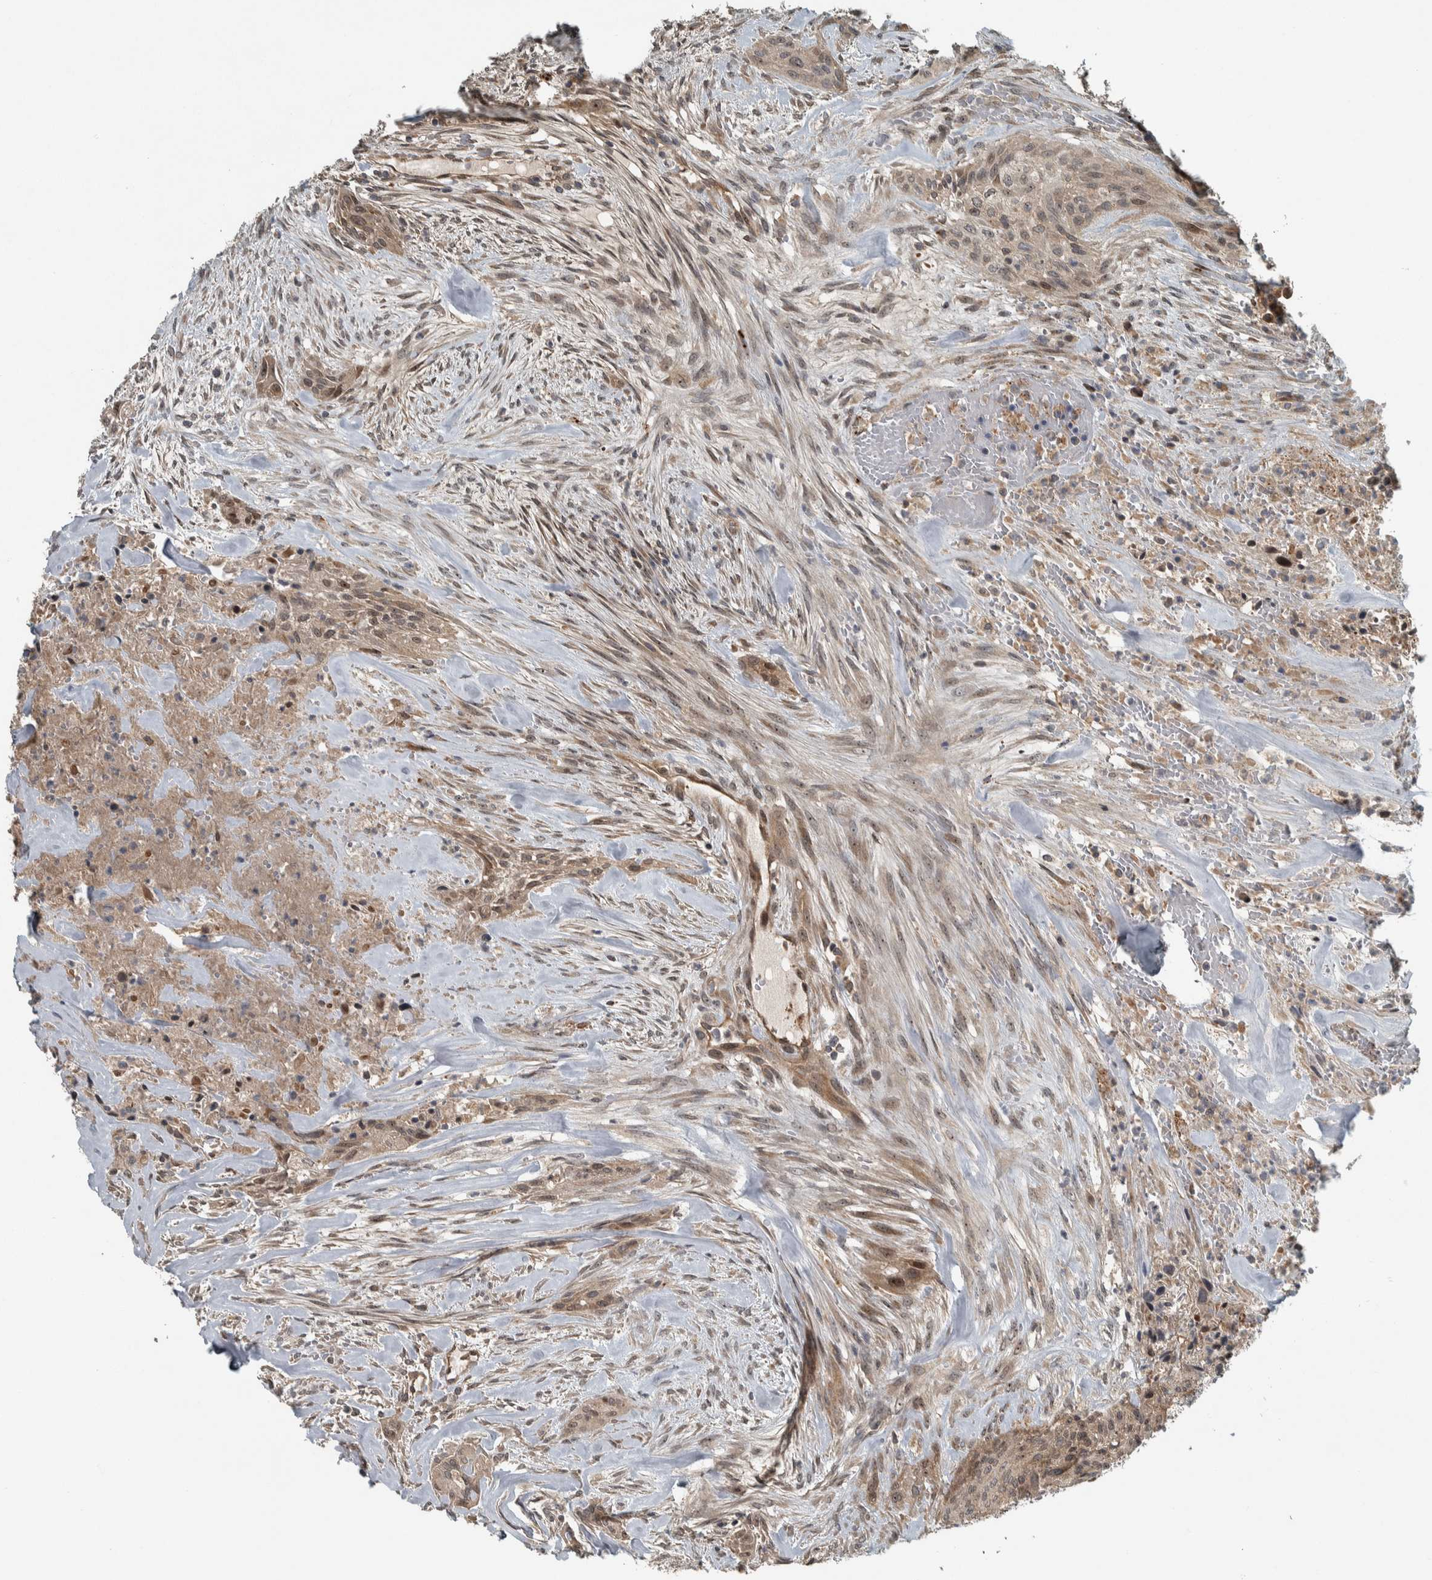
{"staining": {"intensity": "moderate", "quantity": ">75%", "location": "cytoplasmic/membranous,nuclear"}, "tissue": "urothelial cancer", "cell_type": "Tumor cells", "image_type": "cancer", "snomed": [{"axis": "morphology", "description": "Urothelial carcinoma, High grade"}, {"axis": "topography", "description": "Urinary bladder"}], "caption": "Immunohistochemical staining of urothelial carcinoma (high-grade) exhibits medium levels of moderate cytoplasmic/membranous and nuclear protein positivity in about >75% of tumor cells.", "gene": "XPO5", "patient": {"sex": "male", "age": 35}}